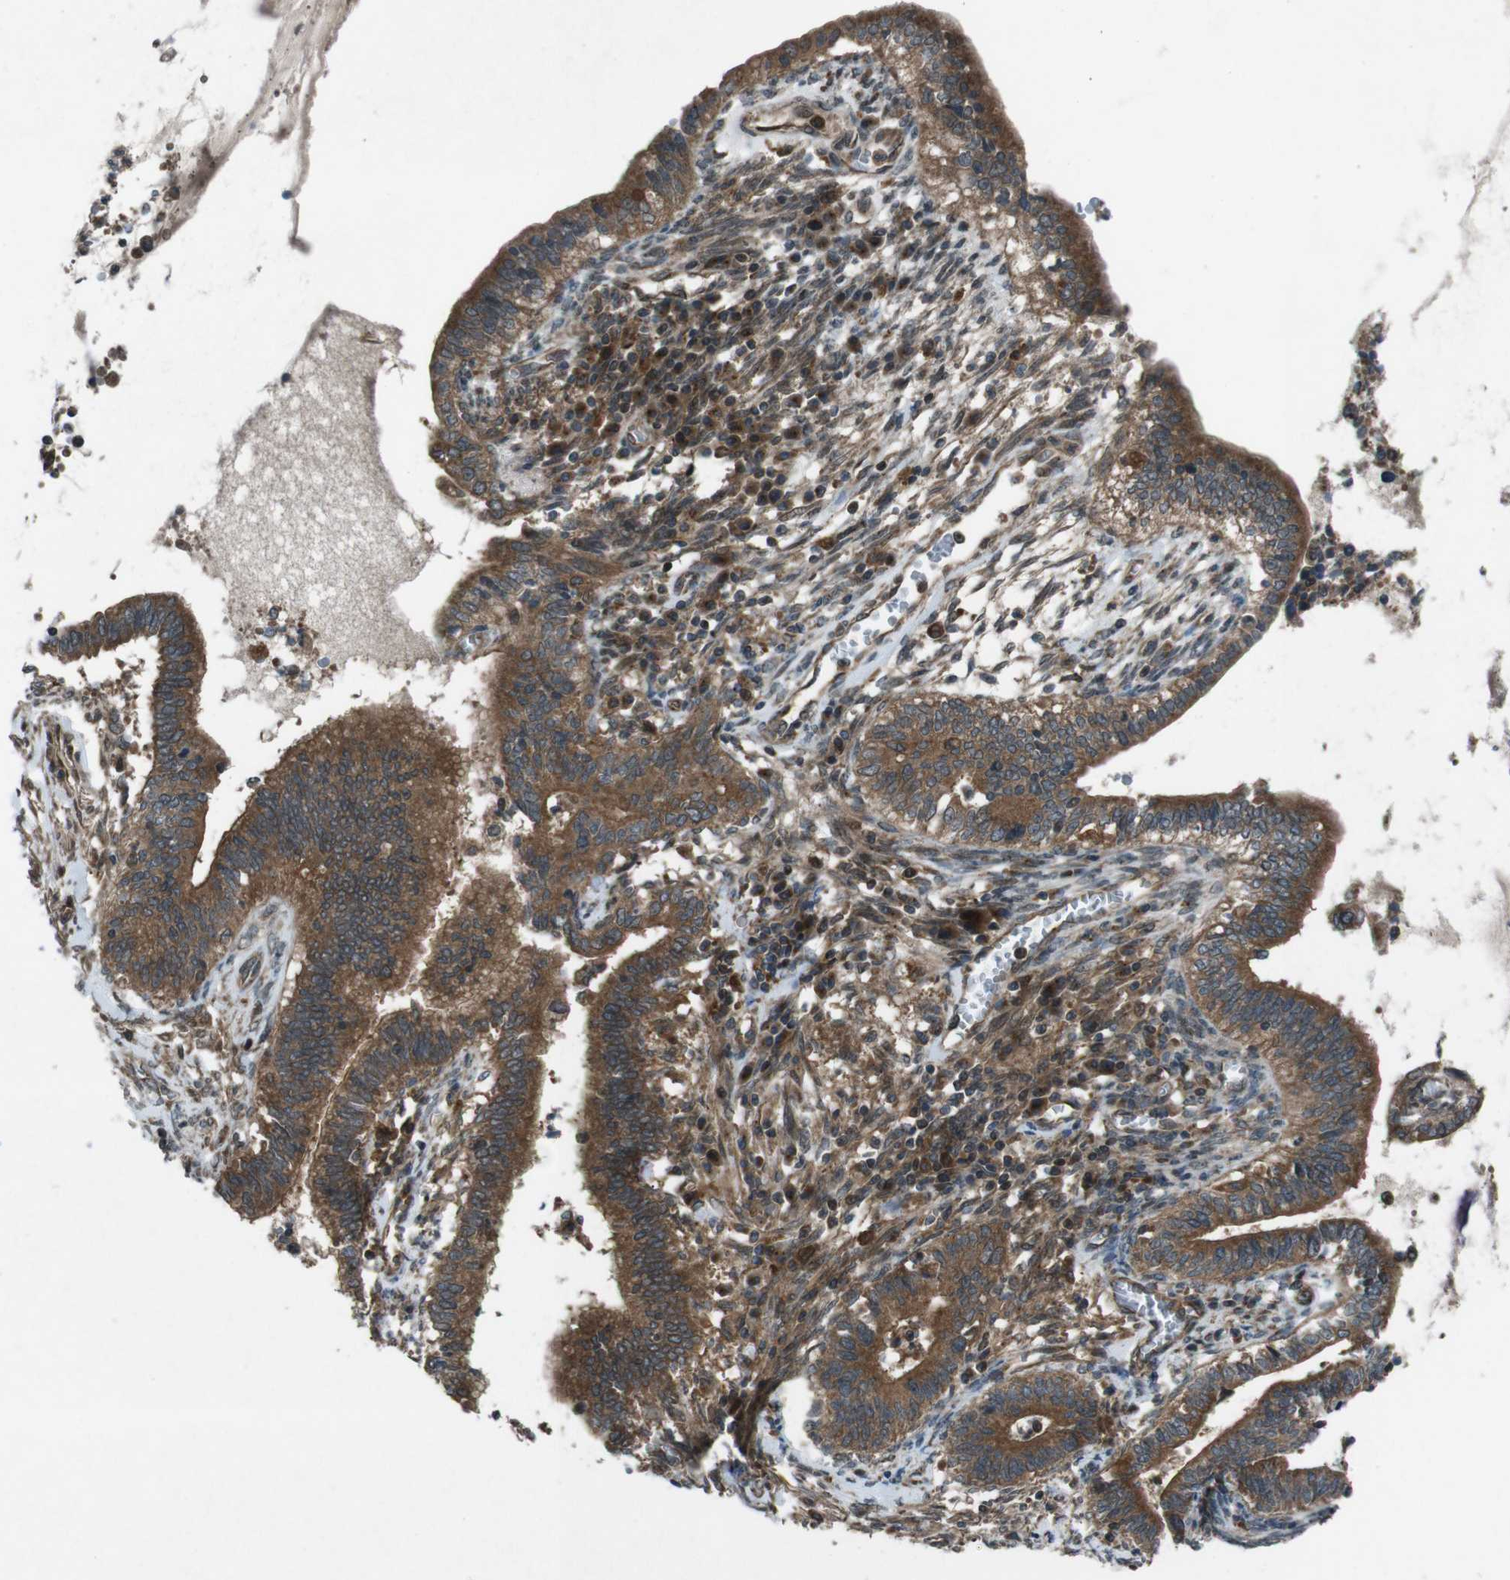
{"staining": {"intensity": "strong", "quantity": ">75%", "location": "cytoplasmic/membranous"}, "tissue": "cervical cancer", "cell_type": "Tumor cells", "image_type": "cancer", "snomed": [{"axis": "morphology", "description": "Adenocarcinoma, NOS"}, {"axis": "topography", "description": "Cervix"}], "caption": "IHC (DAB (3,3'-diaminobenzidine)) staining of cervical adenocarcinoma displays strong cytoplasmic/membranous protein positivity in about >75% of tumor cells.", "gene": "SLC27A4", "patient": {"sex": "female", "age": 44}}